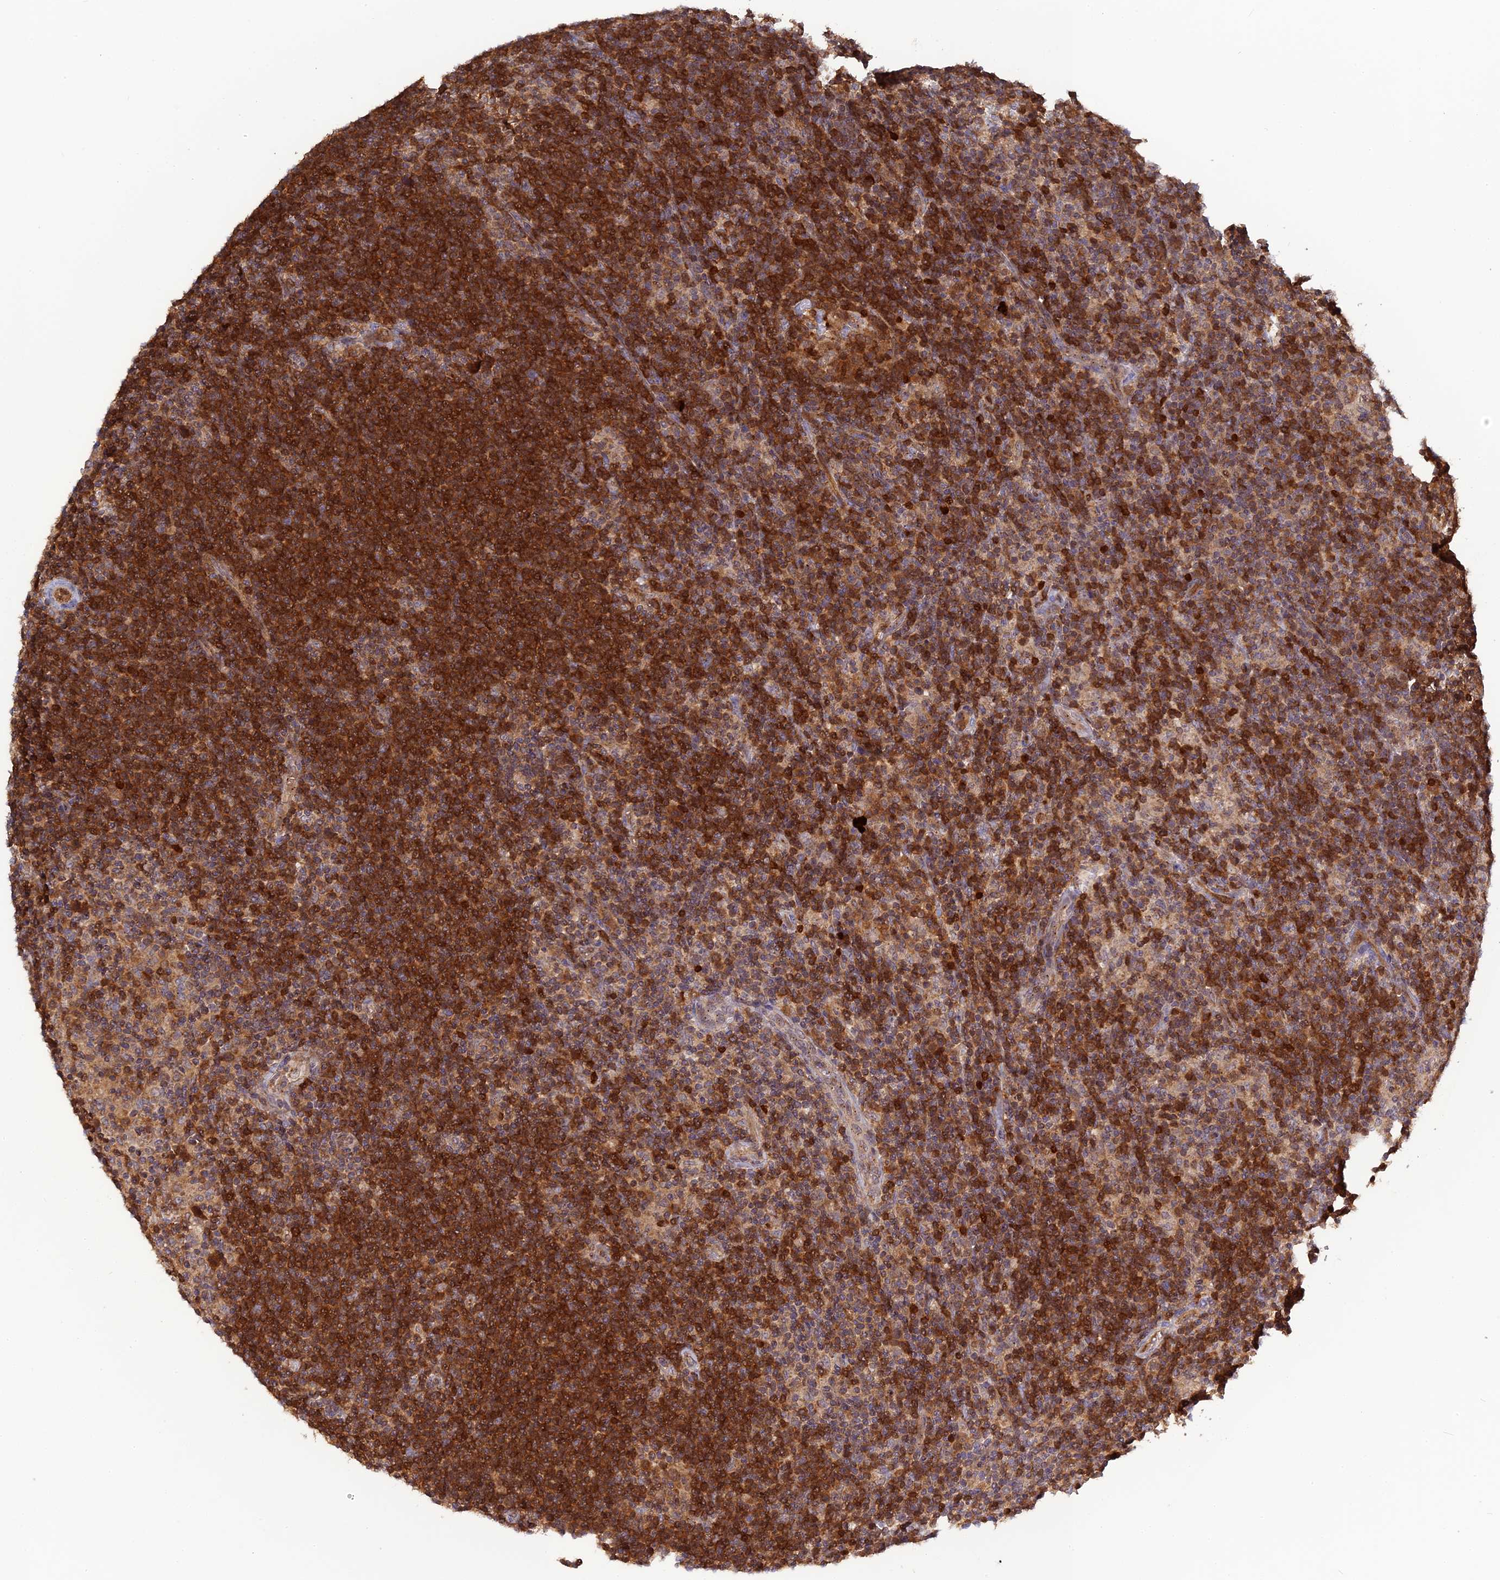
{"staining": {"intensity": "strong", "quantity": ">75%", "location": "cytoplasmic/membranous"}, "tissue": "lymphoma", "cell_type": "Tumor cells", "image_type": "cancer", "snomed": [{"axis": "morphology", "description": "Hodgkin's disease, NOS"}, {"axis": "topography", "description": "Lymph node"}], "caption": "Lymphoma stained for a protein (brown) reveals strong cytoplasmic/membranous positive positivity in approximately >75% of tumor cells.", "gene": "RPIA", "patient": {"sex": "female", "age": 57}}